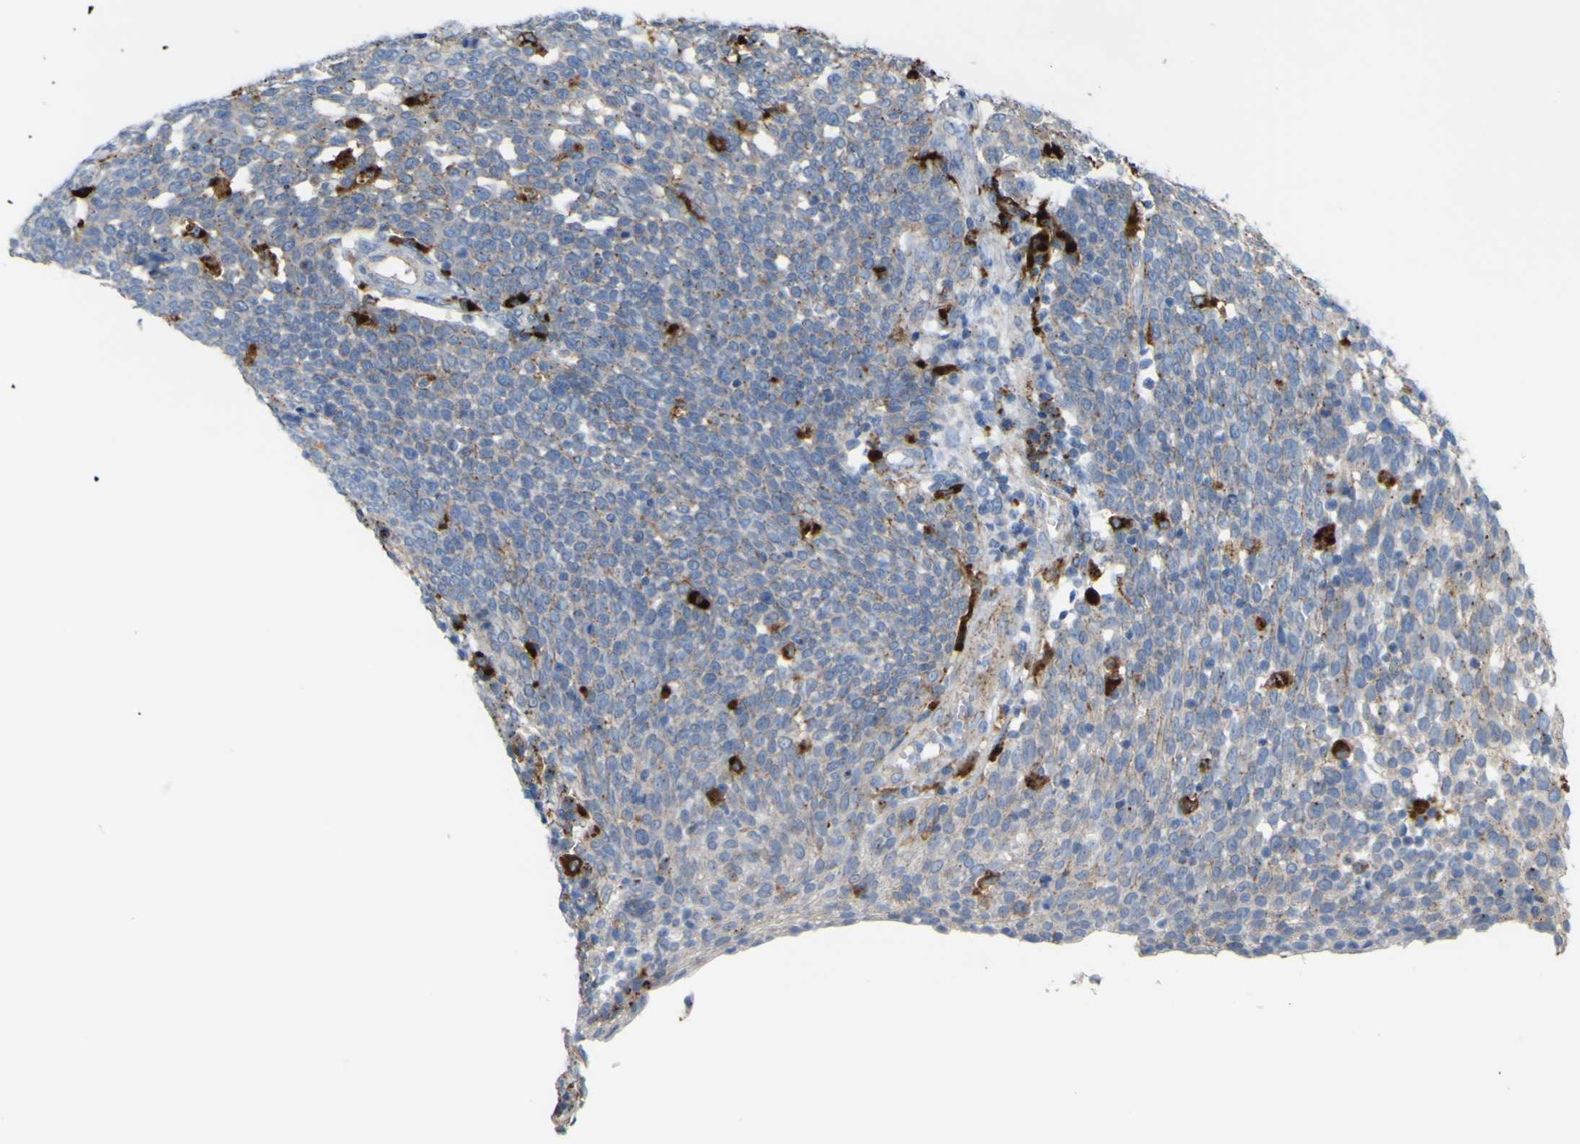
{"staining": {"intensity": "moderate", "quantity": "<25%", "location": "cytoplasmic/membranous"}, "tissue": "cervical cancer", "cell_type": "Tumor cells", "image_type": "cancer", "snomed": [{"axis": "morphology", "description": "Squamous cell carcinoma, NOS"}, {"axis": "topography", "description": "Cervix"}], "caption": "High-magnification brightfield microscopy of cervical squamous cell carcinoma stained with DAB (3,3'-diaminobenzidine) (brown) and counterstained with hematoxylin (blue). tumor cells exhibit moderate cytoplasmic/membranous staining is appreciated in approximately<25% of cells. (Brightfield microscopy of DAB IHC at high magnification).", "gene": "PLD3", "patient": {"sex": "female", "age": 34}}